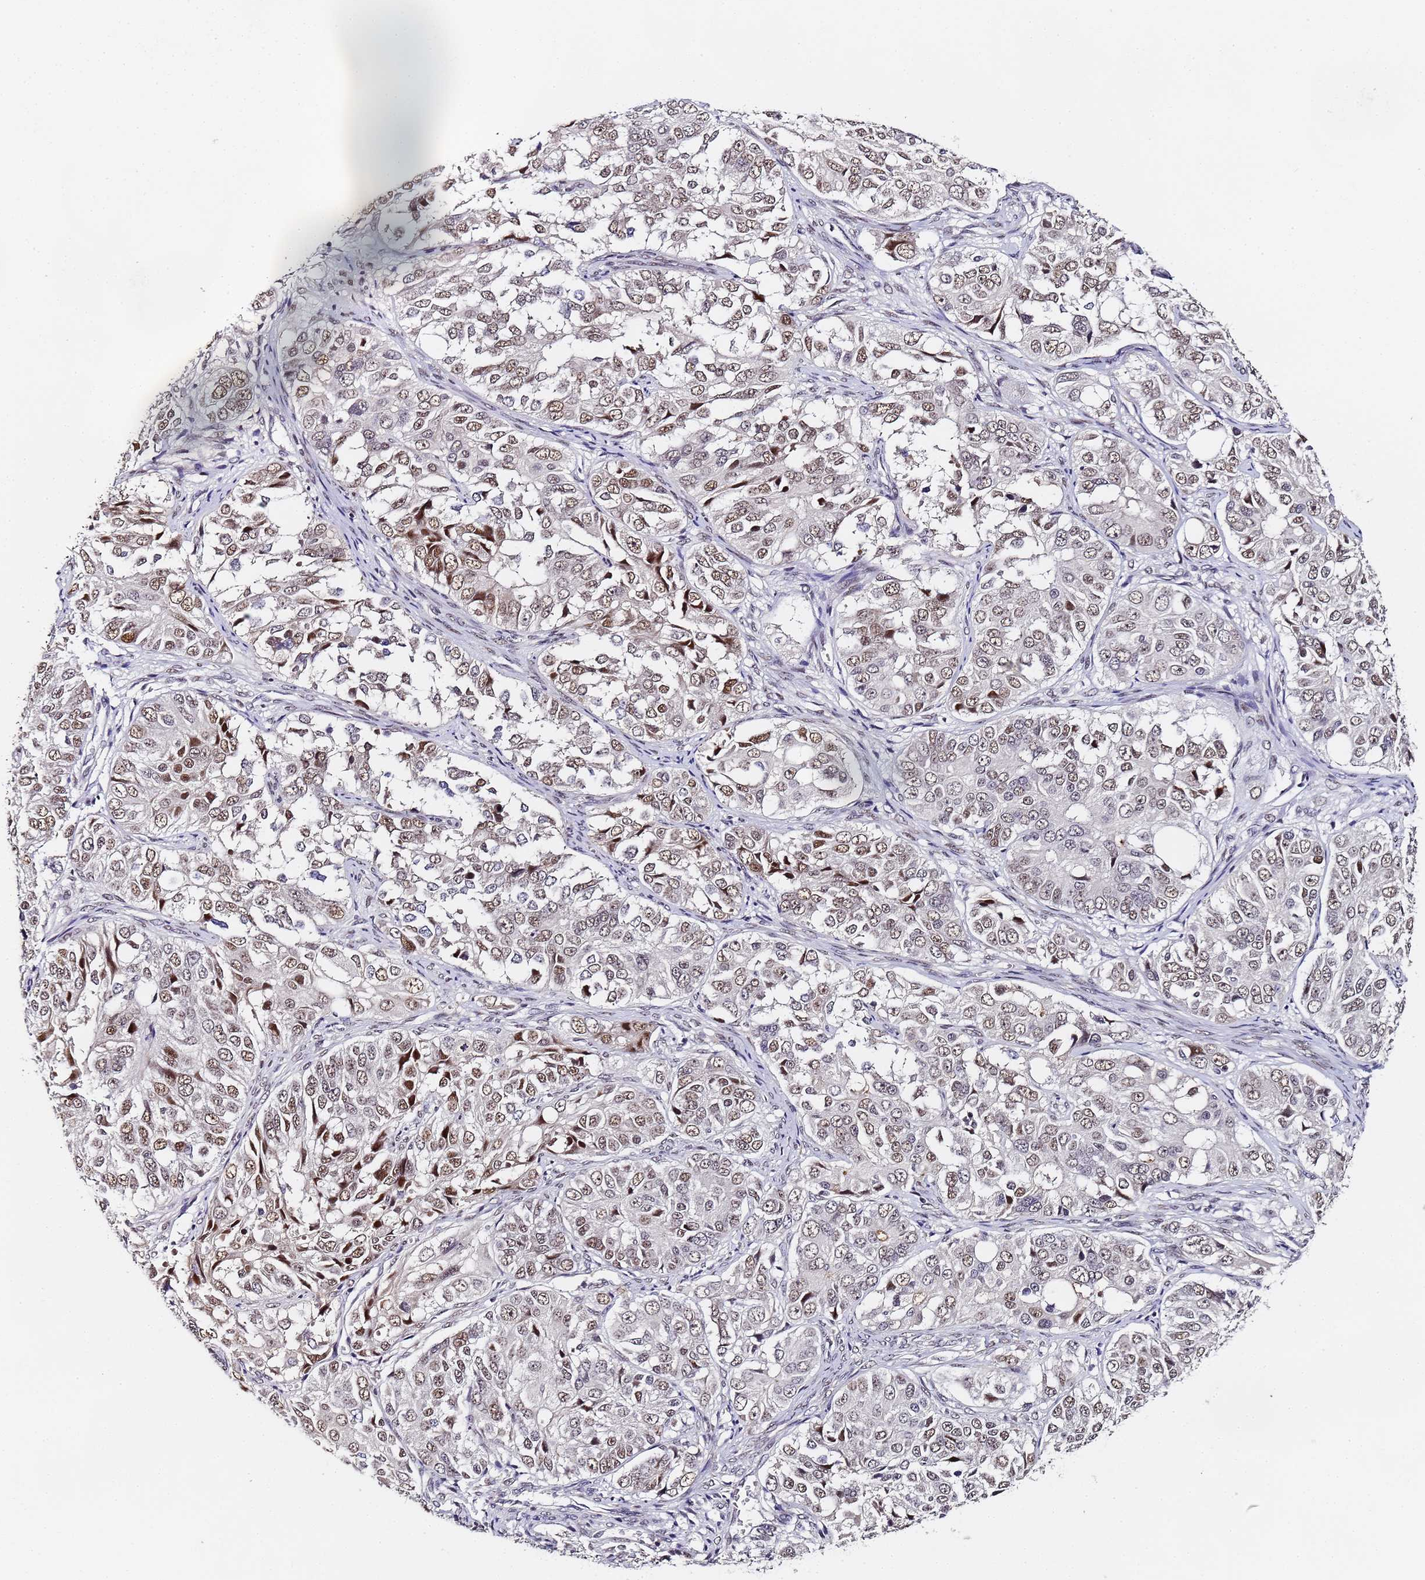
{"staining": {"intensity": "moderate", "quantity": ">75%", "location": "nuclear"}, "tissue": "ovarian cancer", "cell_type": "Tumor cells", "image_type": "cancer", "snomed": [{"axis": "morphology", "description": "Carcinoma, endometroid"}, {"axis": "topography", "description": "Ovary"}], "caption": "An IHC histopathology image of neoplastic tissue is shown. Protein staining in brown labels moderate nuclear positivity in ovarian cancer within tumor cells.", "gene": "FNBP4", "patient": {"sex": "female", "age": 51}}